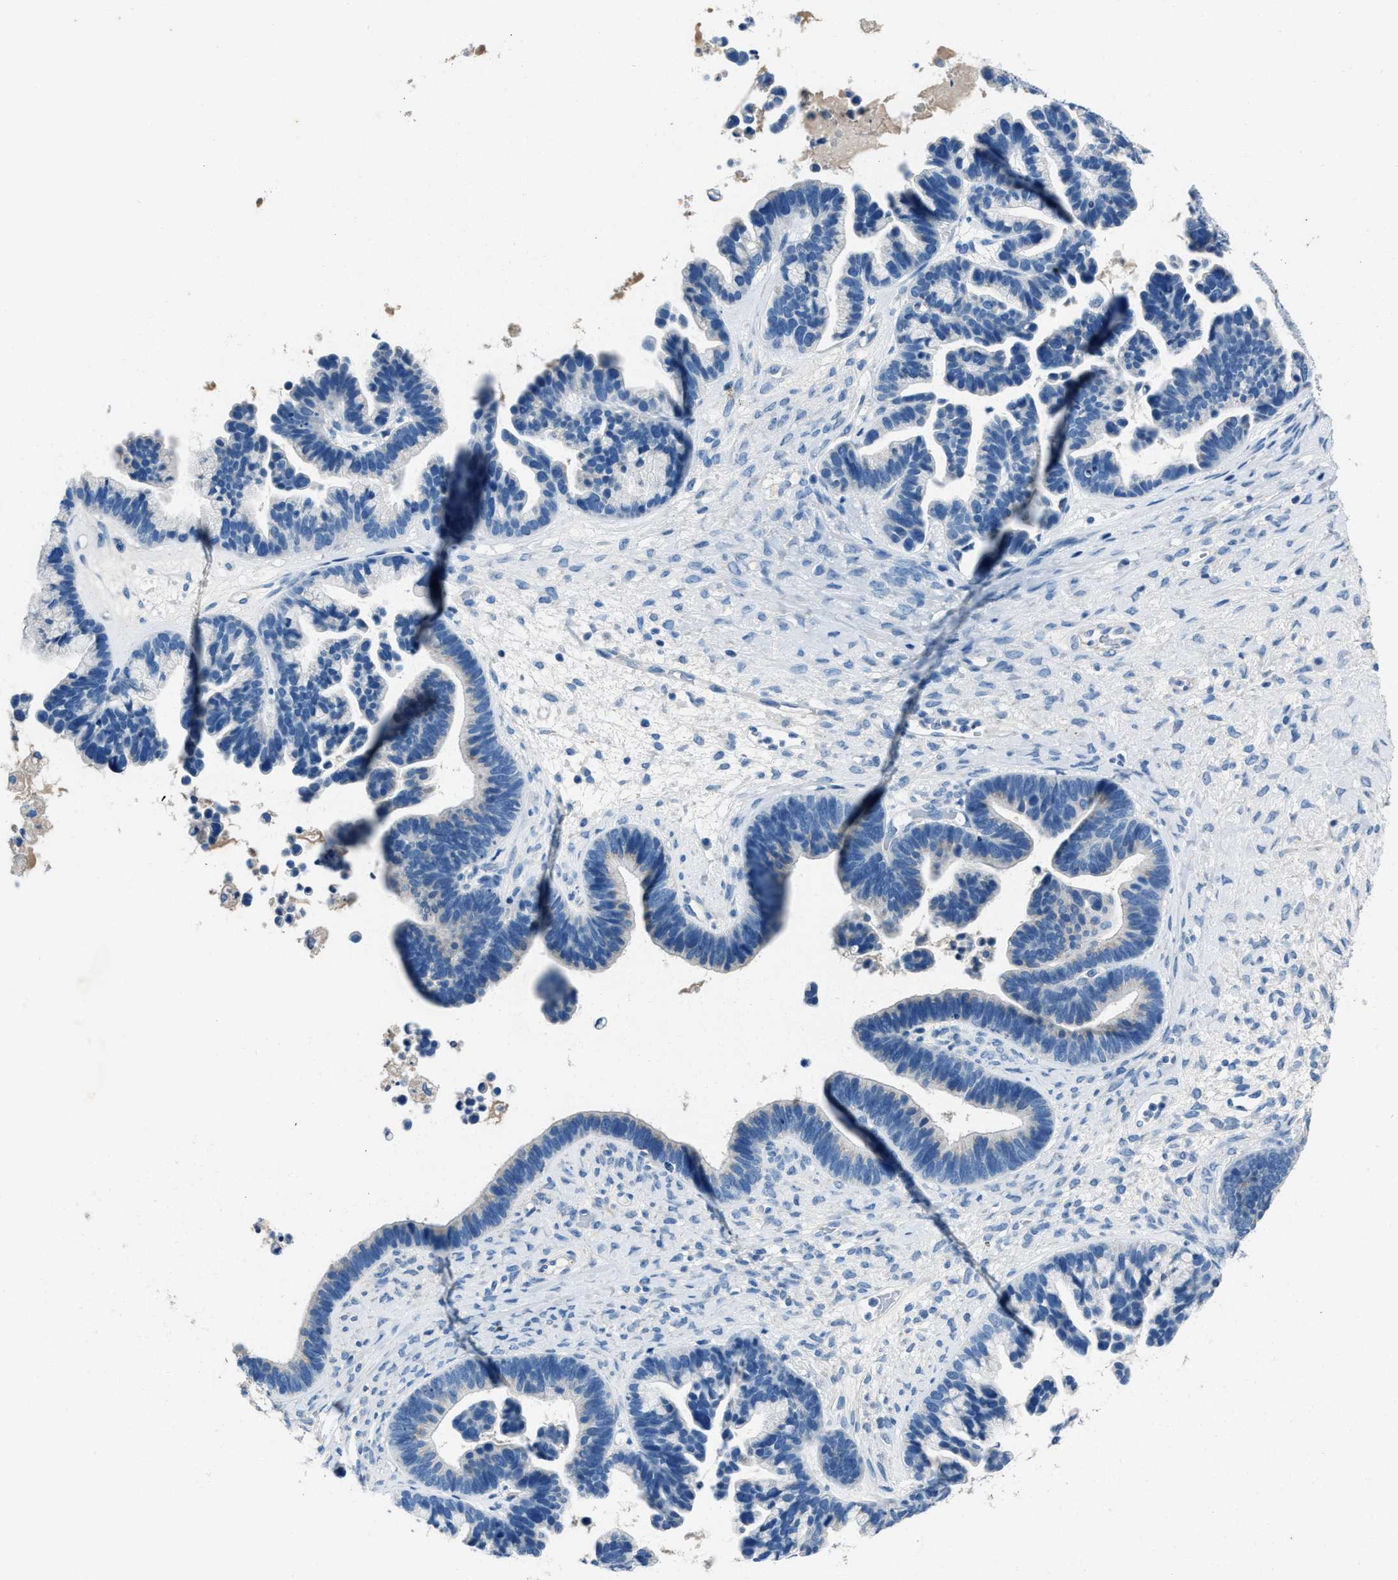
{"staining": {"intensity": "negative", "quantity": "none", "location": "none"}, "tissue": "ovarian cancer", "cell_type": "Tumor cells", "image_type": "cancer", "snomed": [{"axis": "morphology", "description": "Cystadenocarcinoma, serous, NOS"}, {"axis": "topography", "description": "Ovary"}], "caption": "Histopathology image shows no significant protein expression in tumor cells of ovarian serous cystadenocarcinoma. (DAB IHC, high magnification).", "gene": "AMACR", "patient": {"sex": "female", "age": 56}}